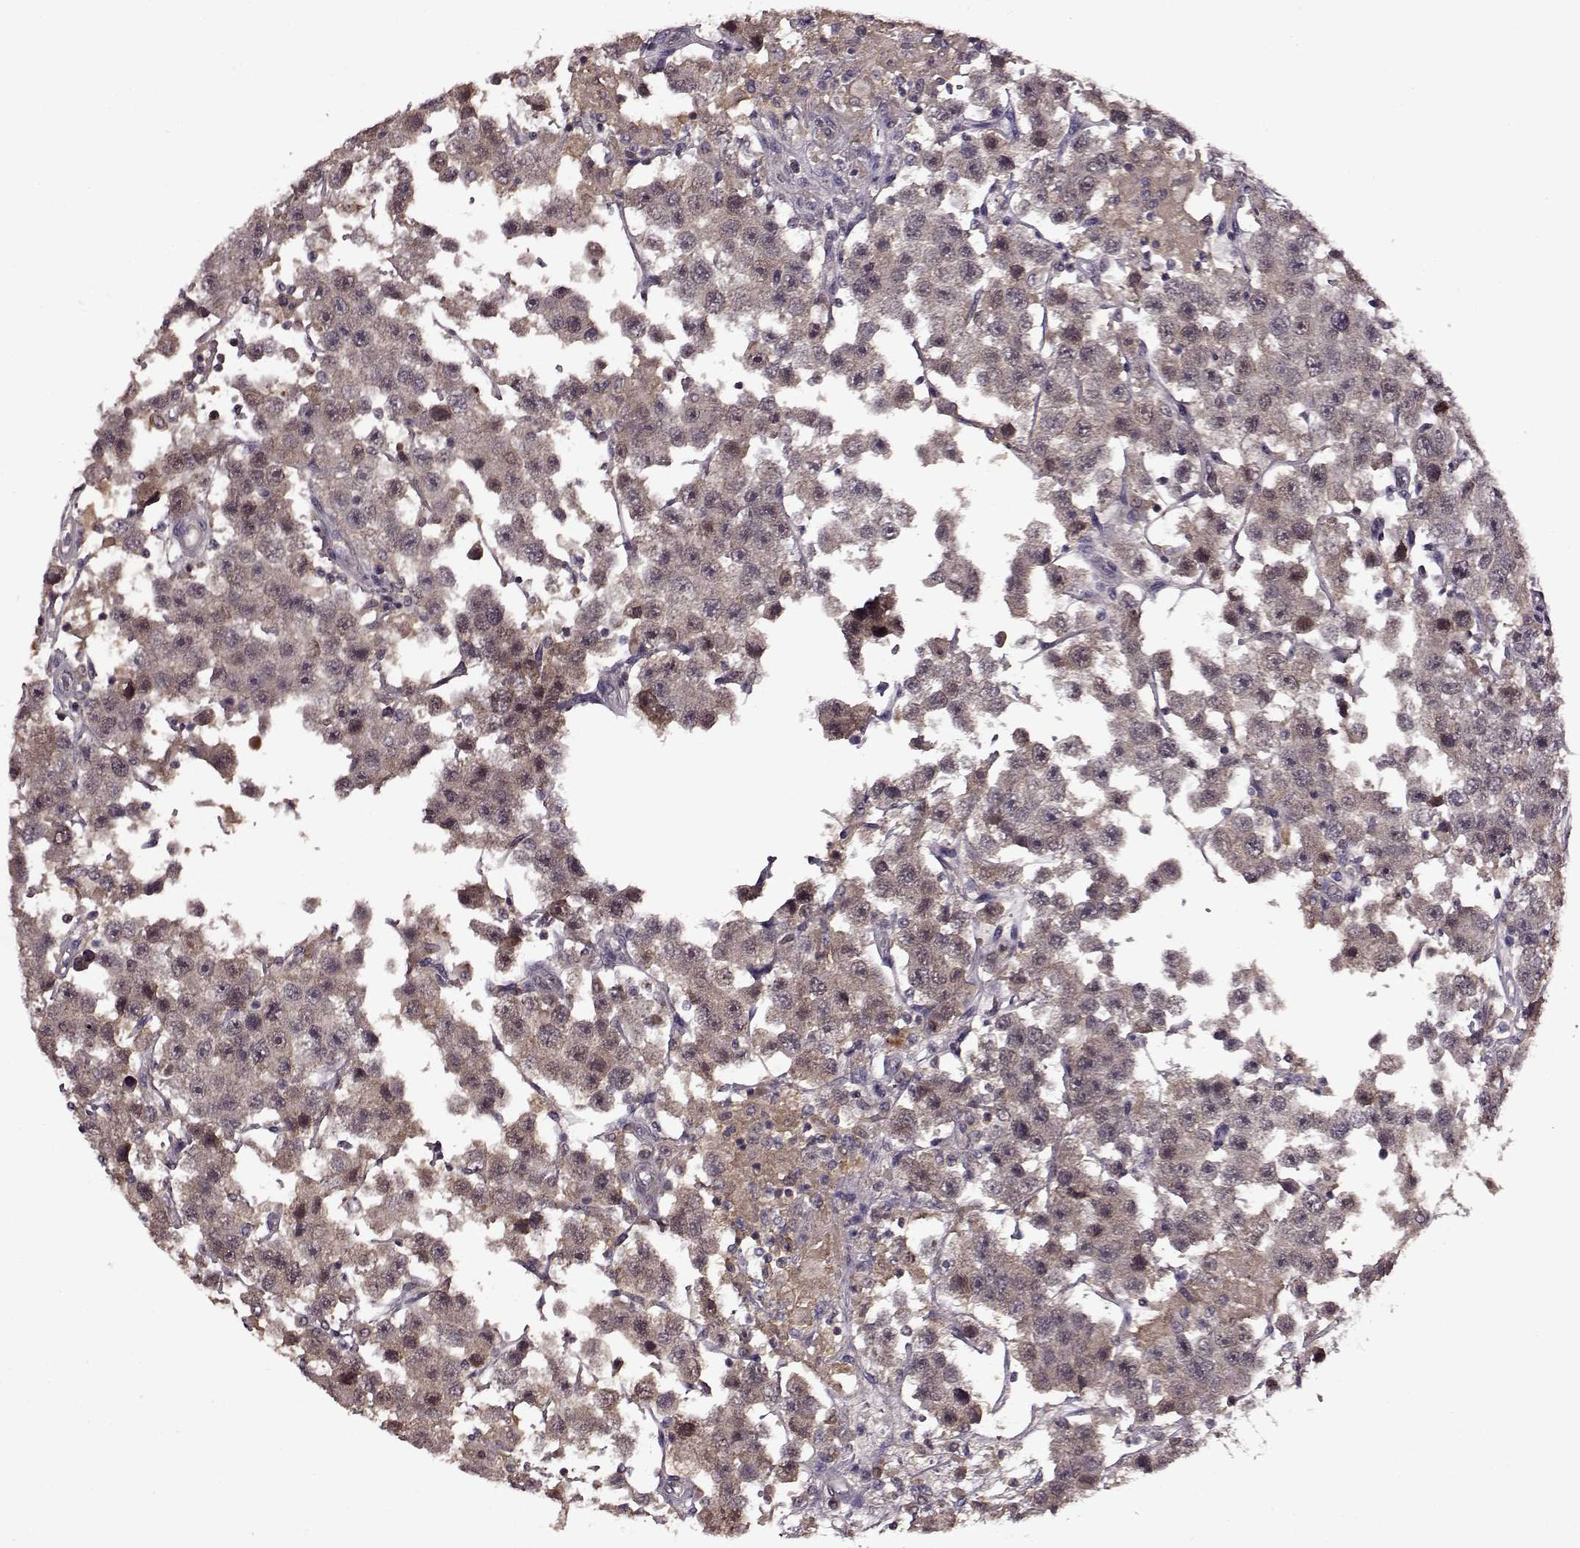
{"staining": {"intensity": "weak", "quantity": "25%-75%", "location": "cytoplasmic/membranous"}, "tissue": "testis cancer", "cell_type": "Tumor cells", "image_type": "cancer", "snomed": [{"axis": "morphology", "description": "Seminoma, NOS"}, {"axis": "topography", "description": "Testis"}], "caption": "DAB (3,3'-diaminobenzidine) immunohistochemical staining of human testis cancer shows weak cytoplasmic/membranous protein staining in about 25%-75% of tumor cells.", "gene": "MAIP1", "patient": {"sex": "male", "age": 45}}